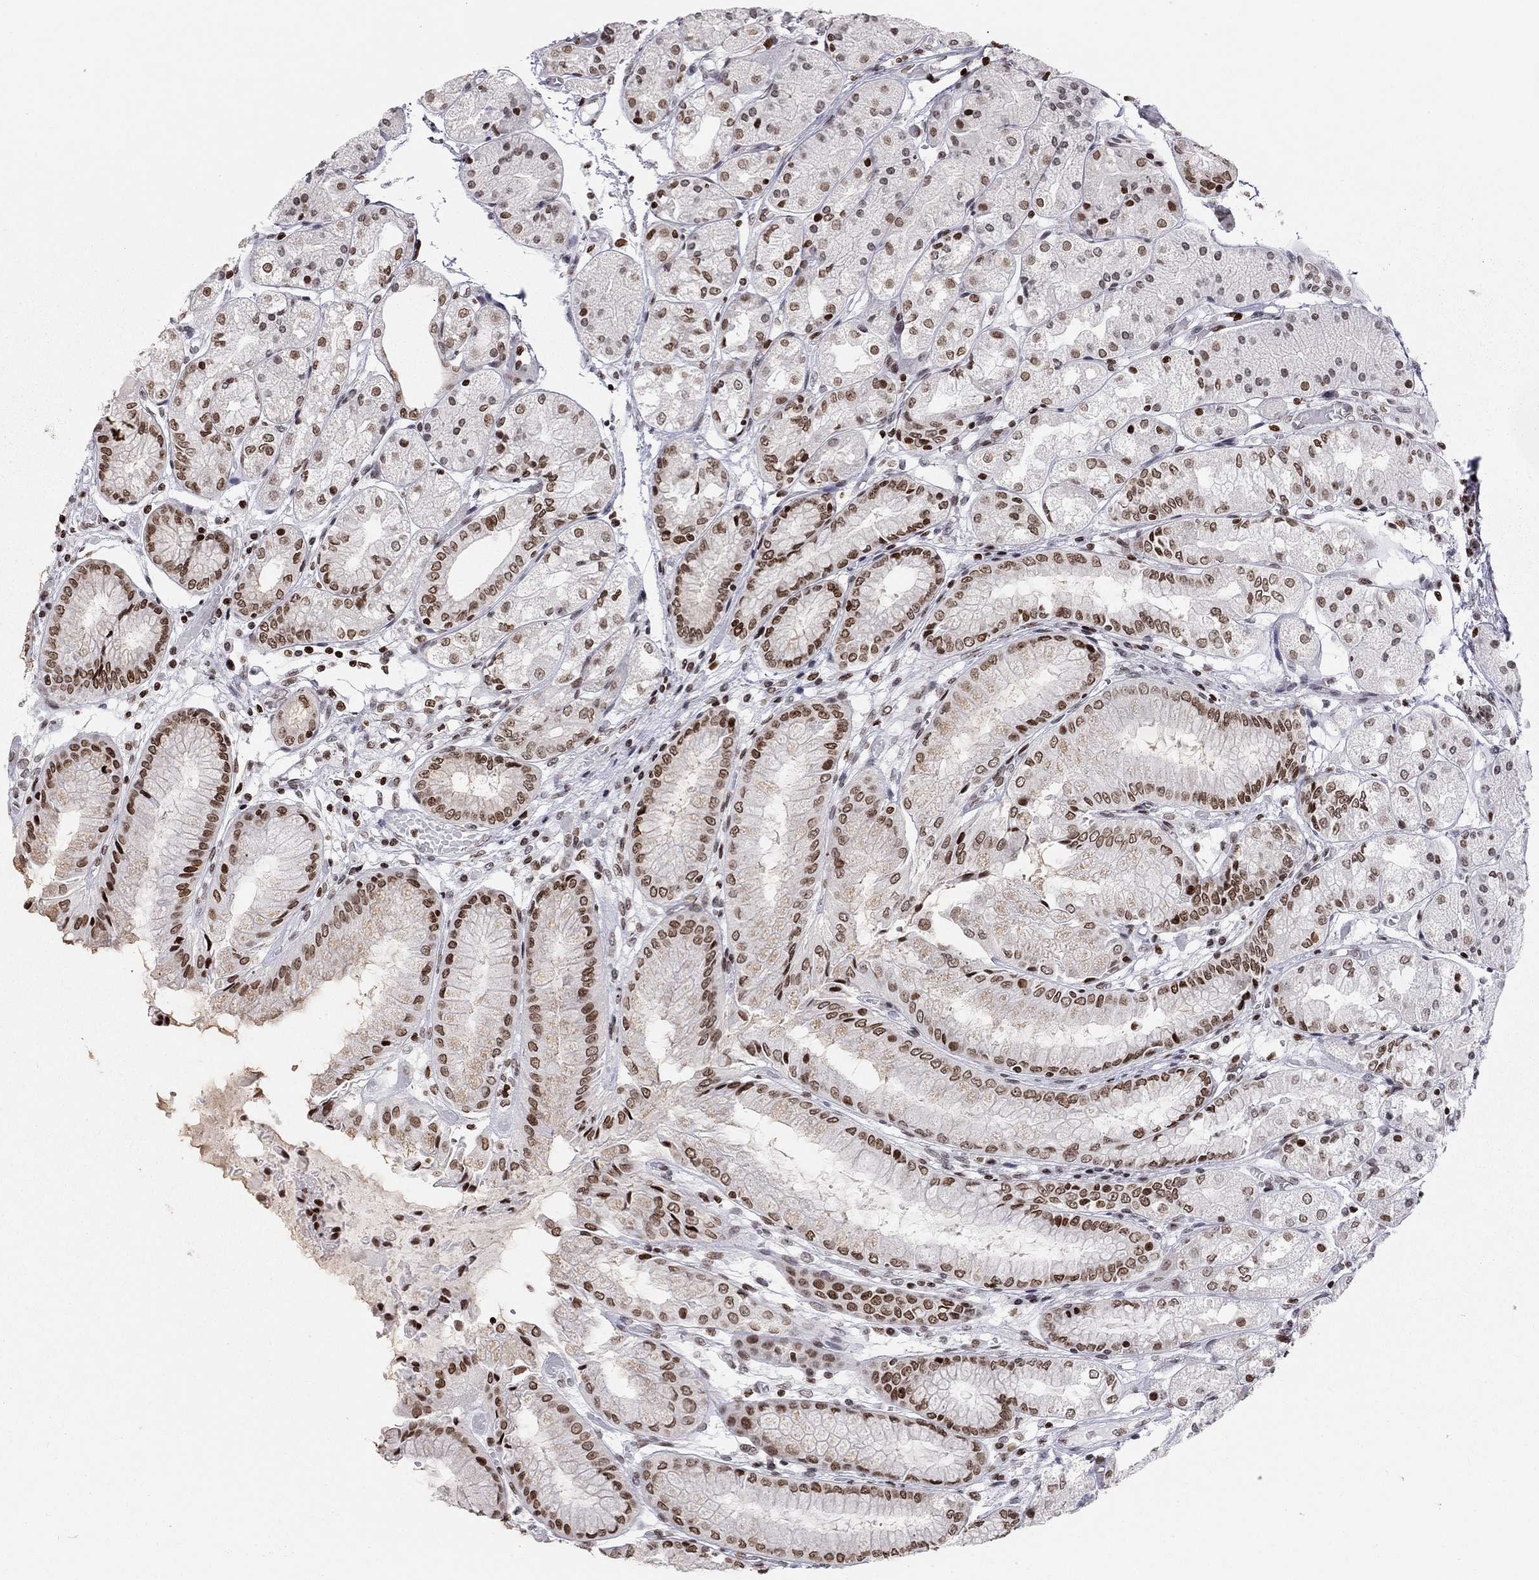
{"staining": {"intensity": "moderate", "quantity": "25%-75%", "location": "nuclear"}, "tissue": "stomach", "cell_type": "Glandular cells", "image_type": "normal", "snomed": [{"axis": "morphology", "description": "Normal tissue, NOS"}, {"axis": "topography", "description": "Stomach, upper"}], "caption": "The micrograph displays staining of normal stomach, revealing moderate nuclear protein expression (brown color) within glandular cells.", "gene": "H2AX", "patient": {"sex": "male", "age": 72}}